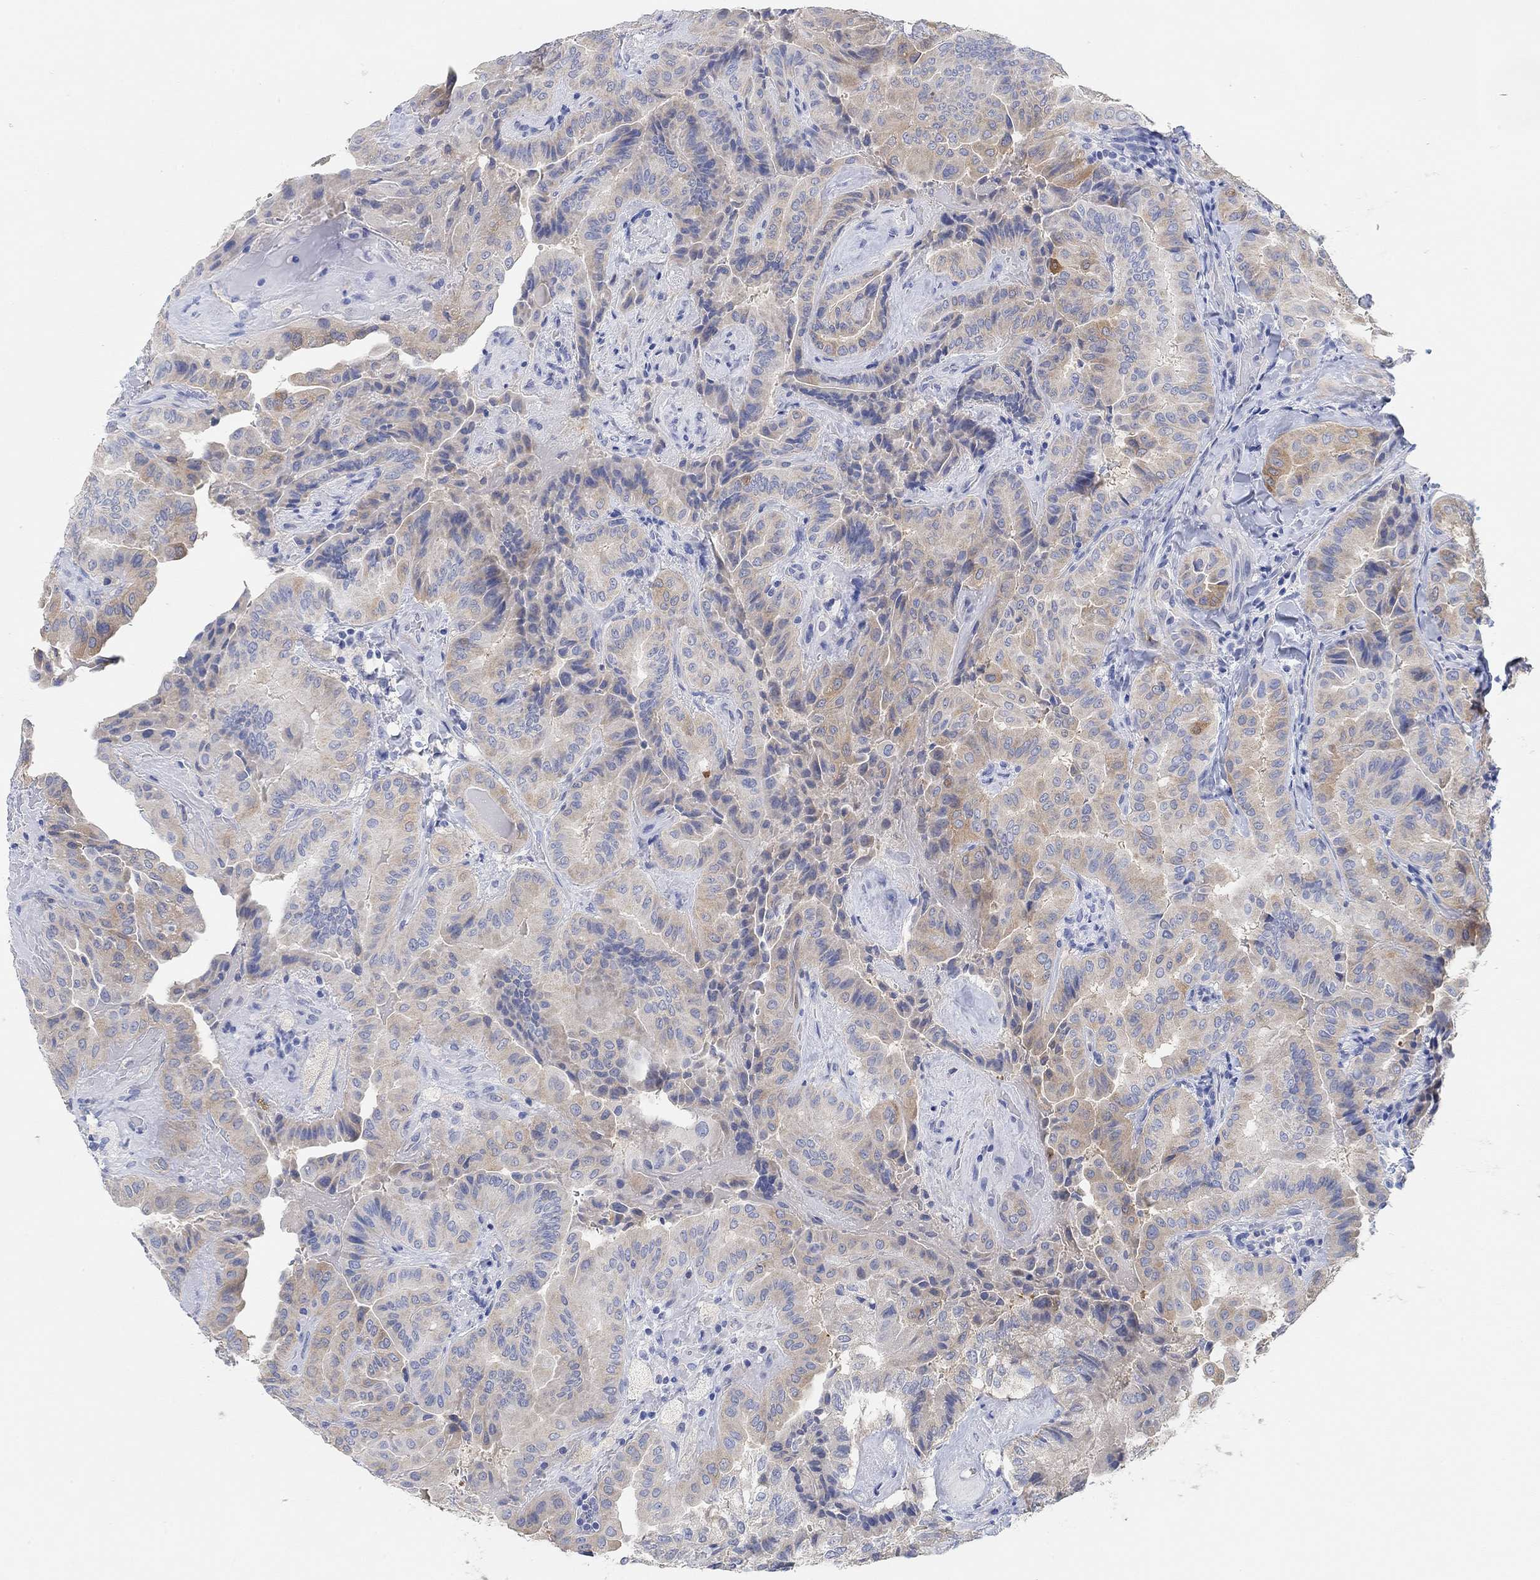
{"staining": {"intensity": "moderate", "quantity": "<25%", "location": "cytoplasmic/membranous"}, "tissue": "thyroid cancer", "cell_type": "Tumor cells", "image_type": "cancer", "snomed": [{"axis": "morphology", "description": "Papillary adenocarcinoma, NOS"}, {"axis": "topography", "description": "Thyroid gland"}], "caption": "This micrograph displays thyroid cancer (papillary adenocarcinoma) stained with immunohistochemistry to label a protein in brown. The cytoplasmic/membranous of tumor cells show moderate positivity for the protein. Nuclei are counter-stained blue.", "gene": "VAT1L", "patient": {"sex": "female", "age": 68}}